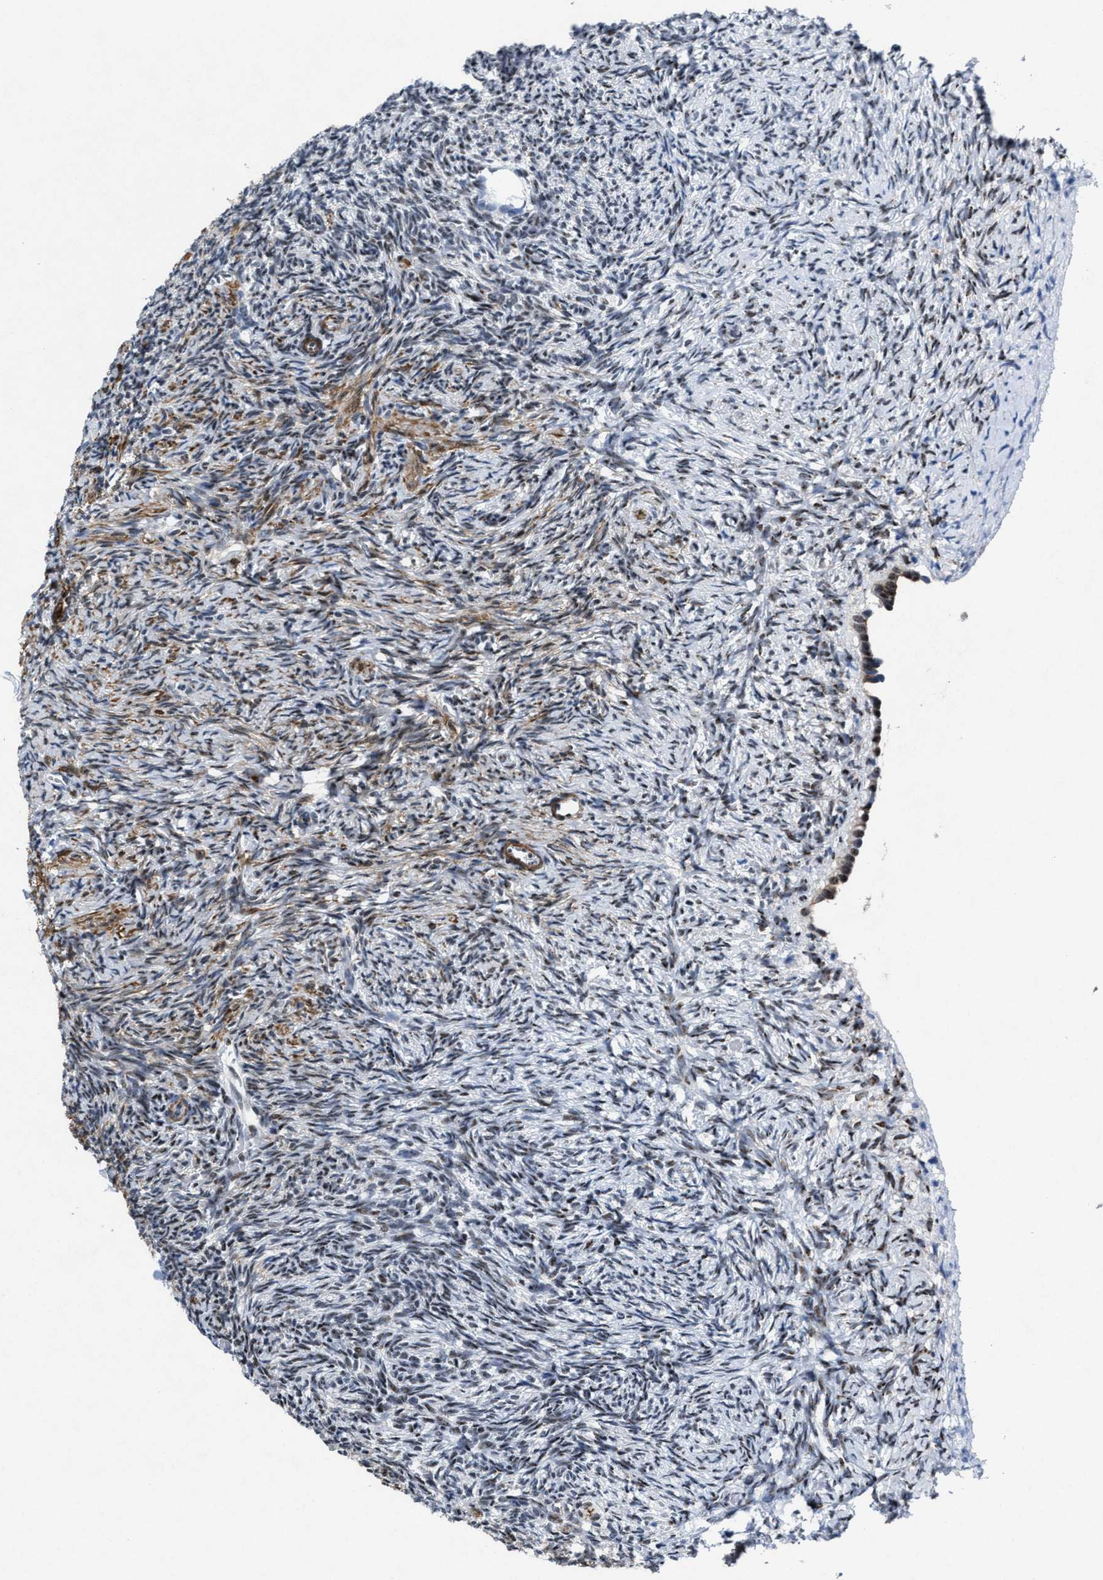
{"staining": {"intensity": "moderate", "quantity": "<25%", "location": "cytoplasmic/membranous"}, "tissue": "ovary", "cell_type": "Ovarian stroma cells", "image_type": "normal", "snomed": [{"axis": "morphology", "description": "Normal tissue, NOS"}, {"axis": "topography", "description": "Ovary"}], "caption": "Protein staining of normal ovary shows moderate cytoplasmic/membranous expression in approximately <25% of ovarian stroma cells.", "gene": "ID3", "patient": {"sex": "female", "age": 41}}